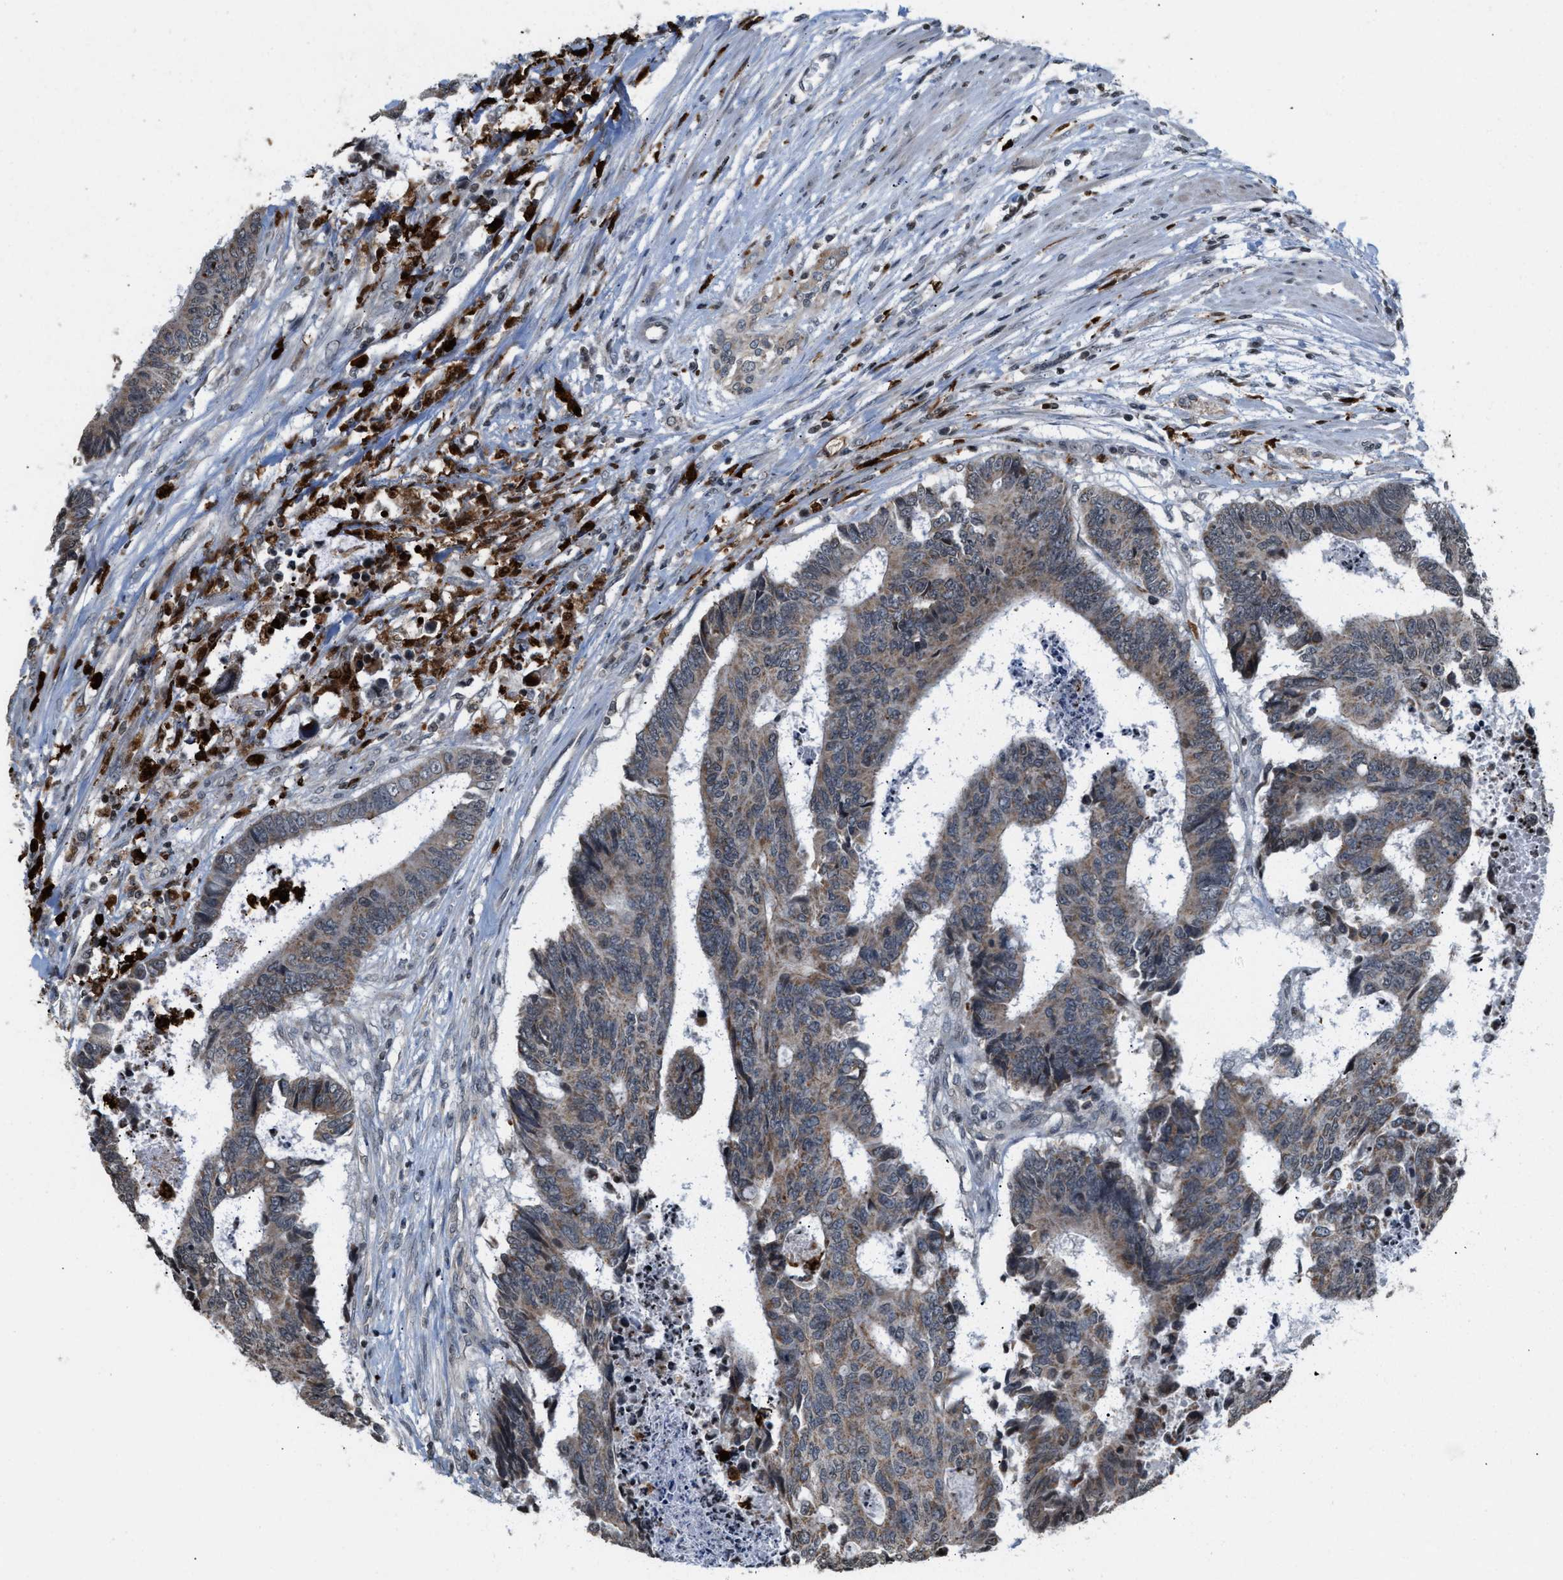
{"staining": {"intensity": "weak", "quantity": ">75%", "location": "cytoplasmic/membranous"}, "tissue": "colorectal cancer", "cell_type": "Tumor cells", "image_type": "cancer", "snomed": [{"axis": "morphology", "description": "Adenocarcinoma, NOS"}, {"axis": "topography", "description": "Rectum"}], "caption": "This is an image of immunohistochemistry (IHC) staining of colorectal cancer (adenocarcinoma), which shows weak expression in the cytoplasmic/membranous of tumor cells.", "gene": "PRUNE2", "patient": {"sex": "male", "age": 84}}